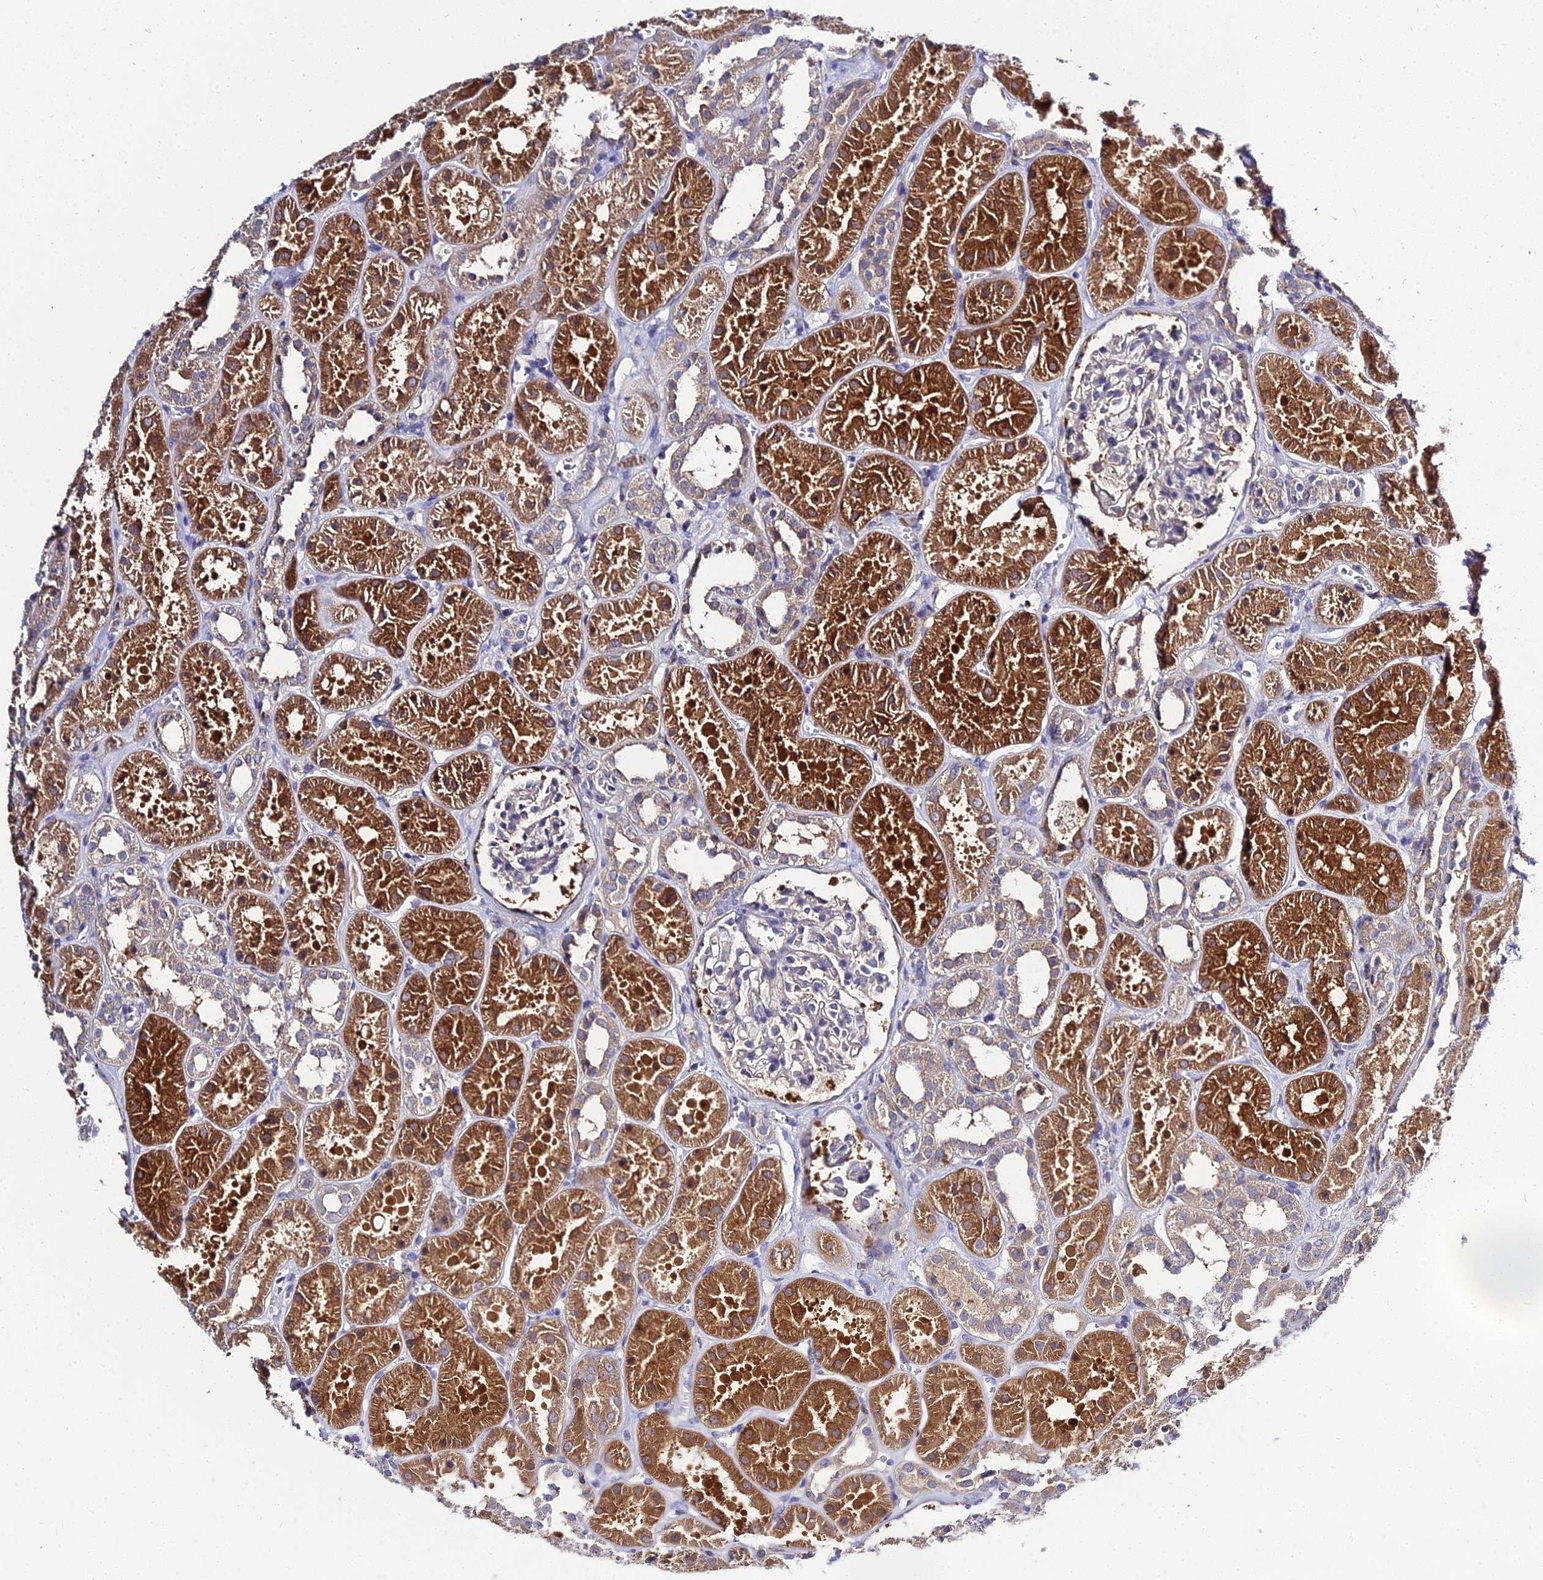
{"staining": {"intensity": "negative", "quantity": "none", "location": "none"}, "tissue": "kidney", "cell_type": "Cells in glomeruli", "image_type": "normal", "snomed": [{"axis": "morphology", "description": "Normal tissue, NOS"}, {"axis": "topography", "description": "Kidney"}], "caption": "The image displays no staining of cells in glomeruli in benign kidney.", "gene": "C2orf69", "patient": {"sex": "female", "age": 41}}